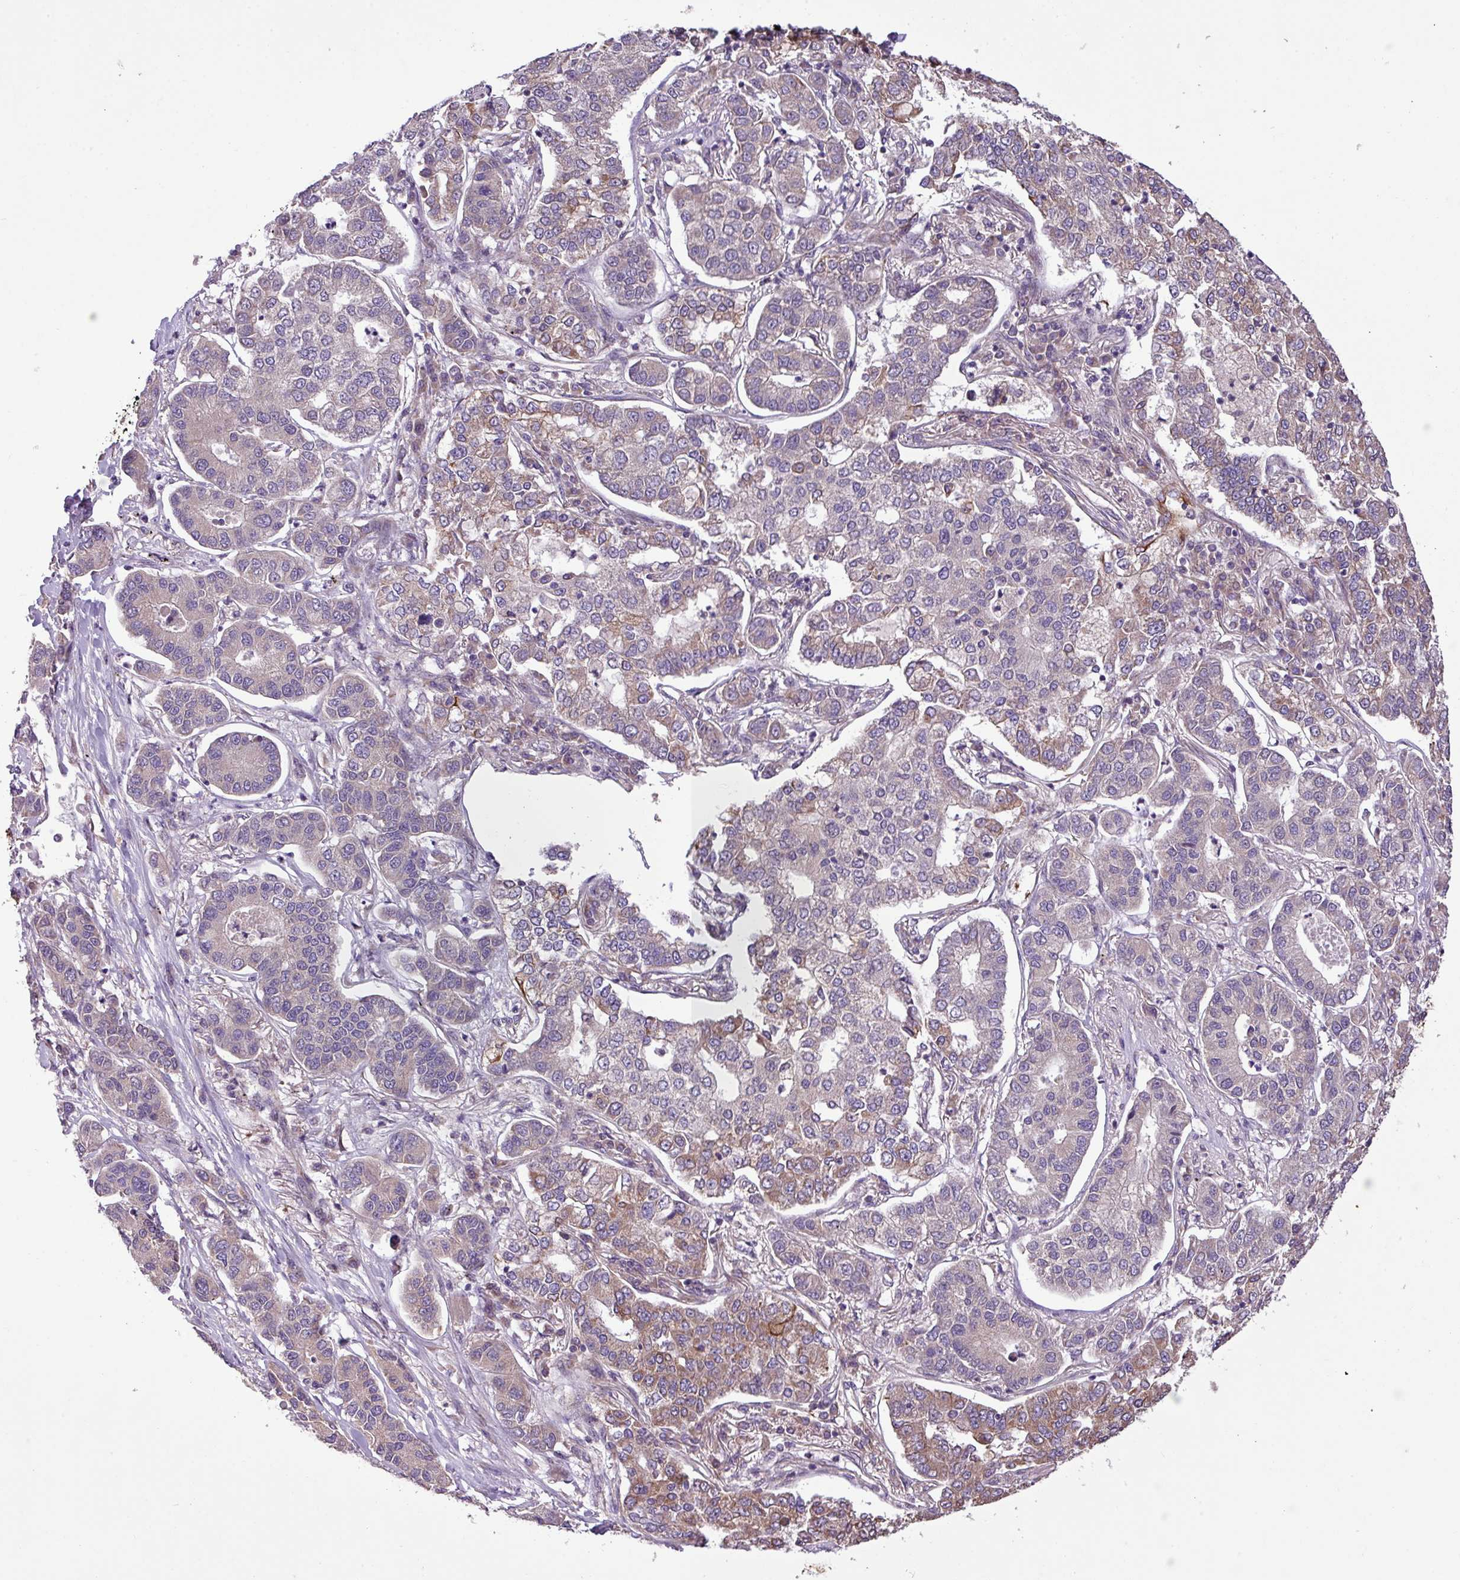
{"staining": {"intensity": "moderate", "quantity": ">75%", "location": "cytoplasmic/membranous"}, "tissue": "lung cancer", "cell_type": "Tumor cells", "image_type": "cancer", "snomed": [{"axis": "morphology", "description": "Adenocarcinoma, NOS"}, {"axis": "topography", "description": "Lung"}], "caption": "Human lung adenocarcinoma stained with a brown dye displays moderate cytoplasmic/membranous positive staining in about >75% of tumor cells.", "gene": "TIMM10B", "patient": {"sex": "male", "age": 49}}